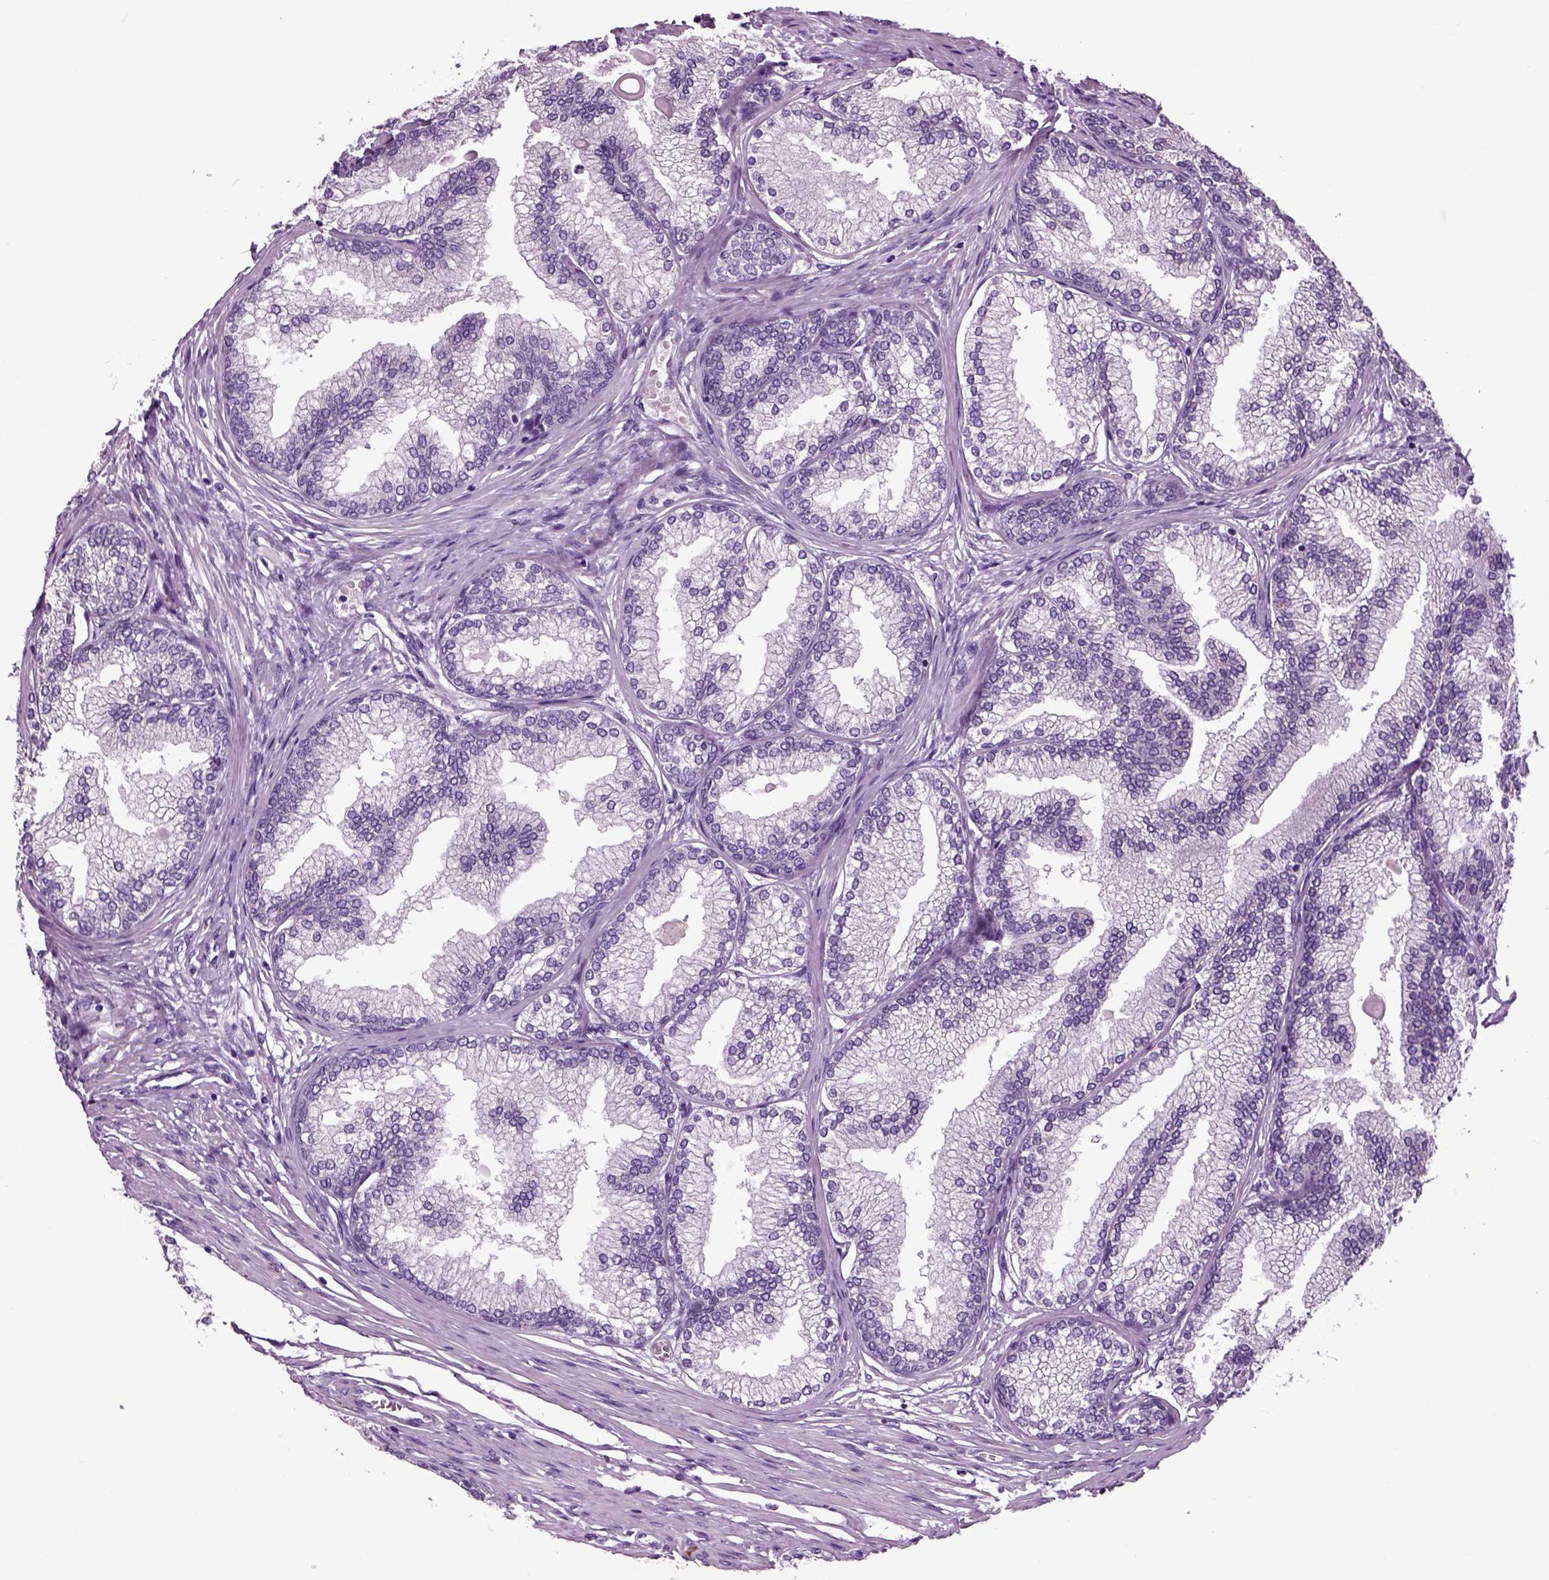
{"staining": {"intensity": "negative", "quantity": "none", "location": "none"}, "tissue": "prostate", "cell_type": "Glandular cells", "image_type": "normal", "snomed": [{"axis": "morphology", "description": "Normal tissue, NOS"}, {"axis": "topography", "description": "Prostate"}], "caption": "This is a histopathology image of immunohistochemistry staining of normal prostate, which shows no staining in glandular cells. (DAB (3,3'-diaminobenzidine) IHC, high magnification).", "gene": "ARHGAP11A", "patient": {"sex": "male", "age": 72}}